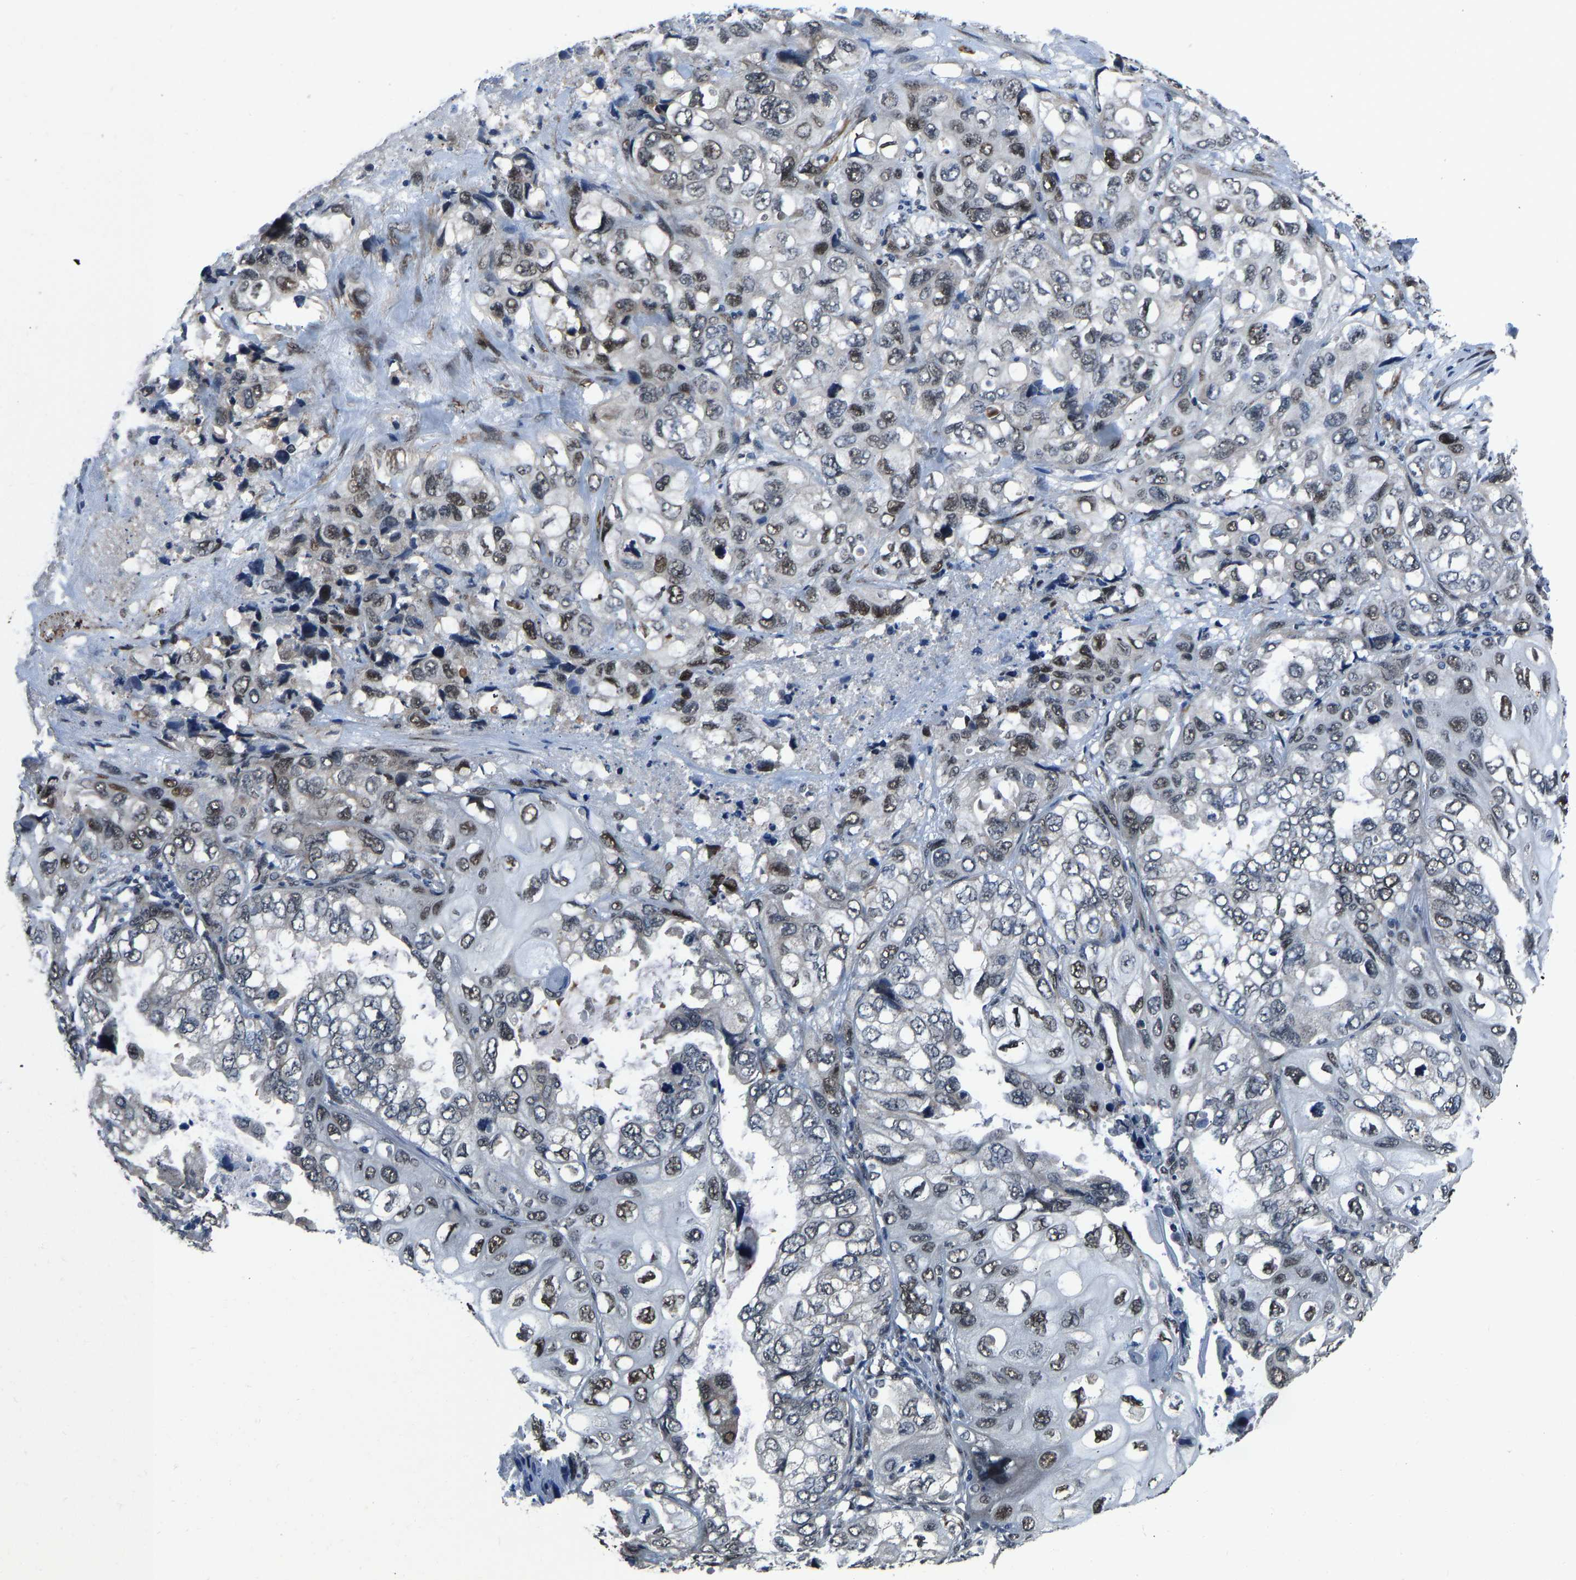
{"staining": {"intensity": "moderate", "quantity": "25%-75%", "location": "nuclear"}, "tissue": "lung cancer", "cell_type": "Tumor cells", "image_type": "cancer", "snomed": [{"axis": "morphology", "description": "Squamous cell carcinoma, NOS"}, {"axis": "topography", "description": "Lung"}], "caption": "The micrograph demonstrates a brown stain indicating the presence of a protein in the nuclear of tumor cells in lung squamous cell carcinoma.", "gene": "FOS", "patient": {"sex": "female", "age": 73}}